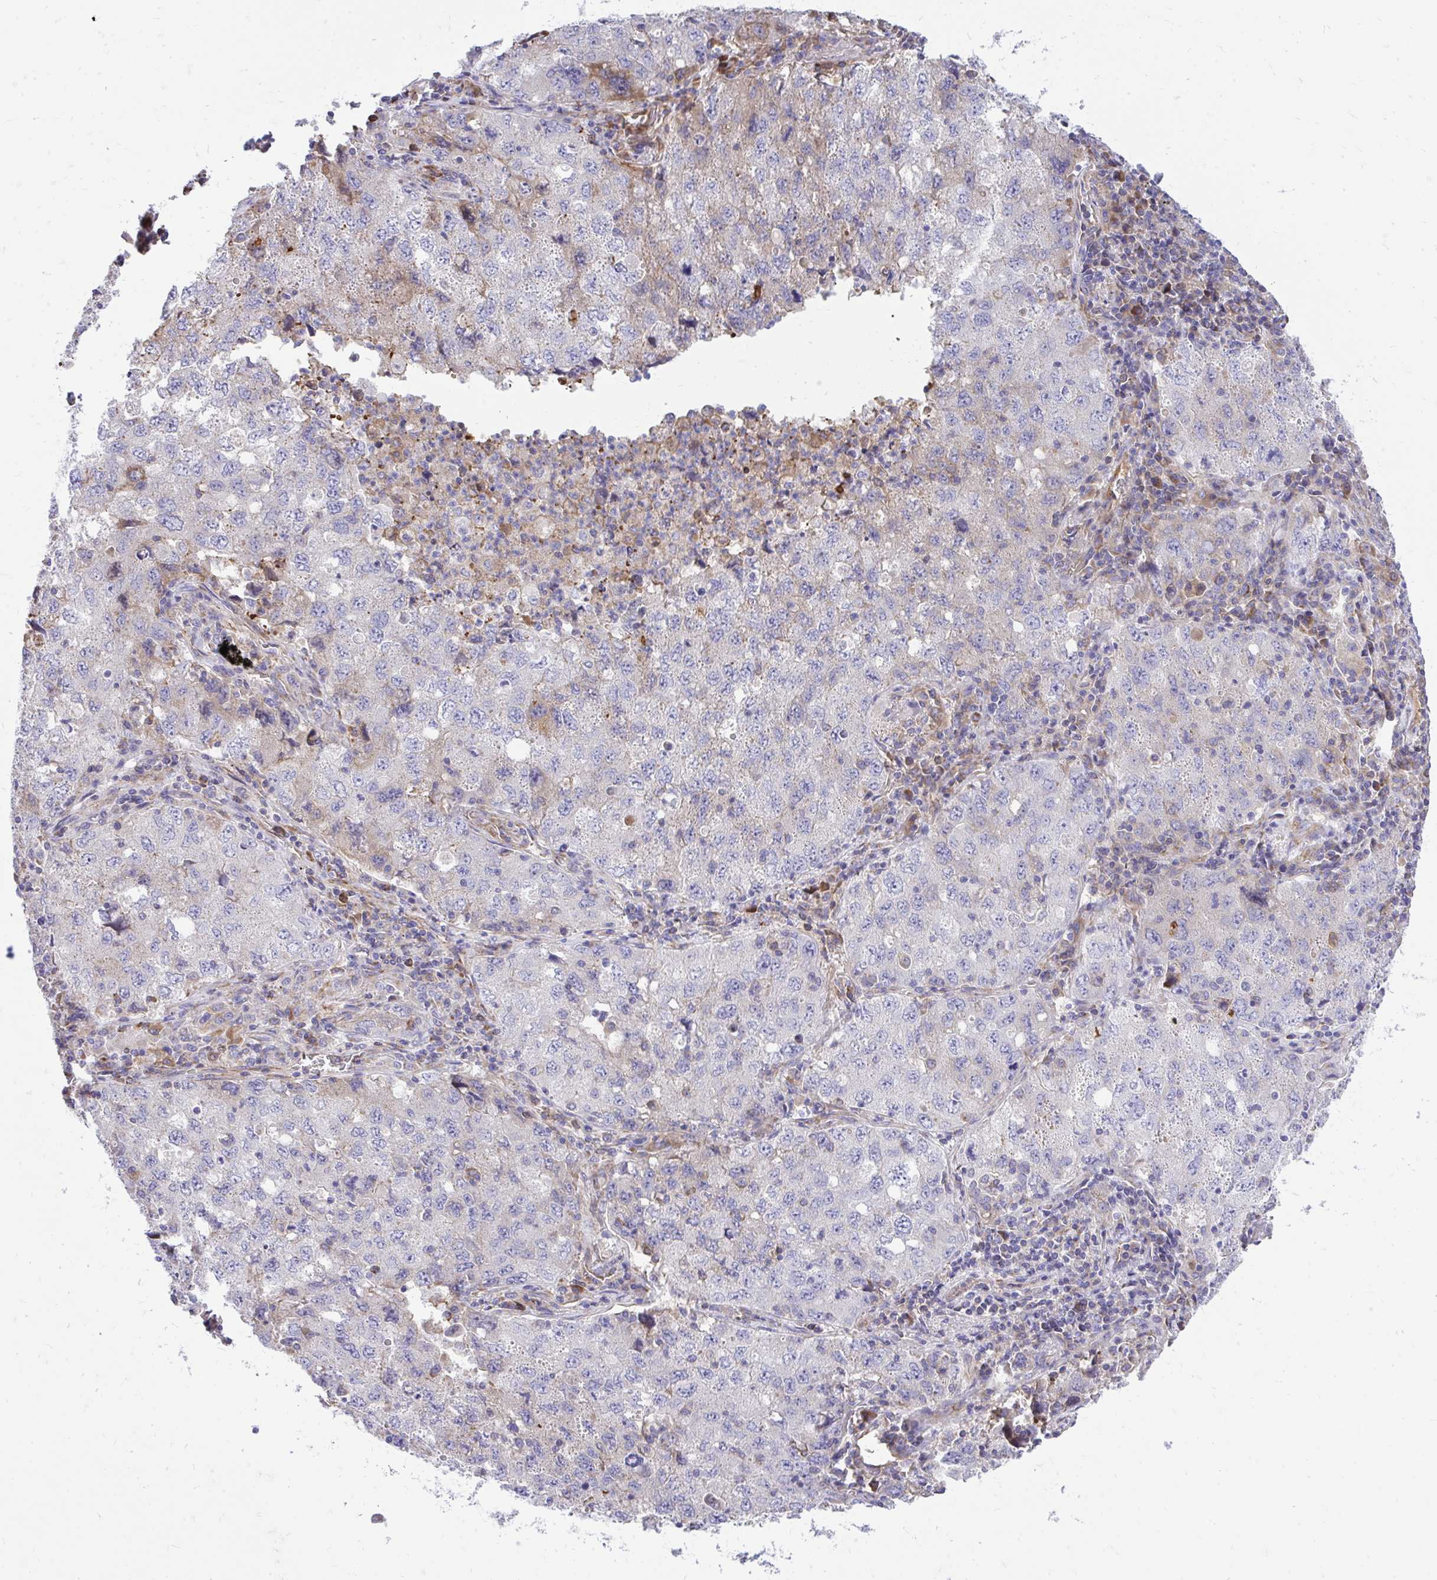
{"staining": {"intensity": "negative", "quantity": "none", "location": "none"}, "tissue": "lung cancer", "cell_type": "Tumor cells", "image_type": "cancer", "snomed": [{"axis": "morphology", "description": "Adenocarcinoma, NOS"}, {"axis": "topography", "description": "Lung"}], "caption": "Immunohistochemistry micrograph of human lung cancer (adenocarcinoma) stained for a protein (brown), which demonstrates no expression in tumor cells.", "gene": "ATP13A2", "patient": {"sex": "female", "age": 57}}